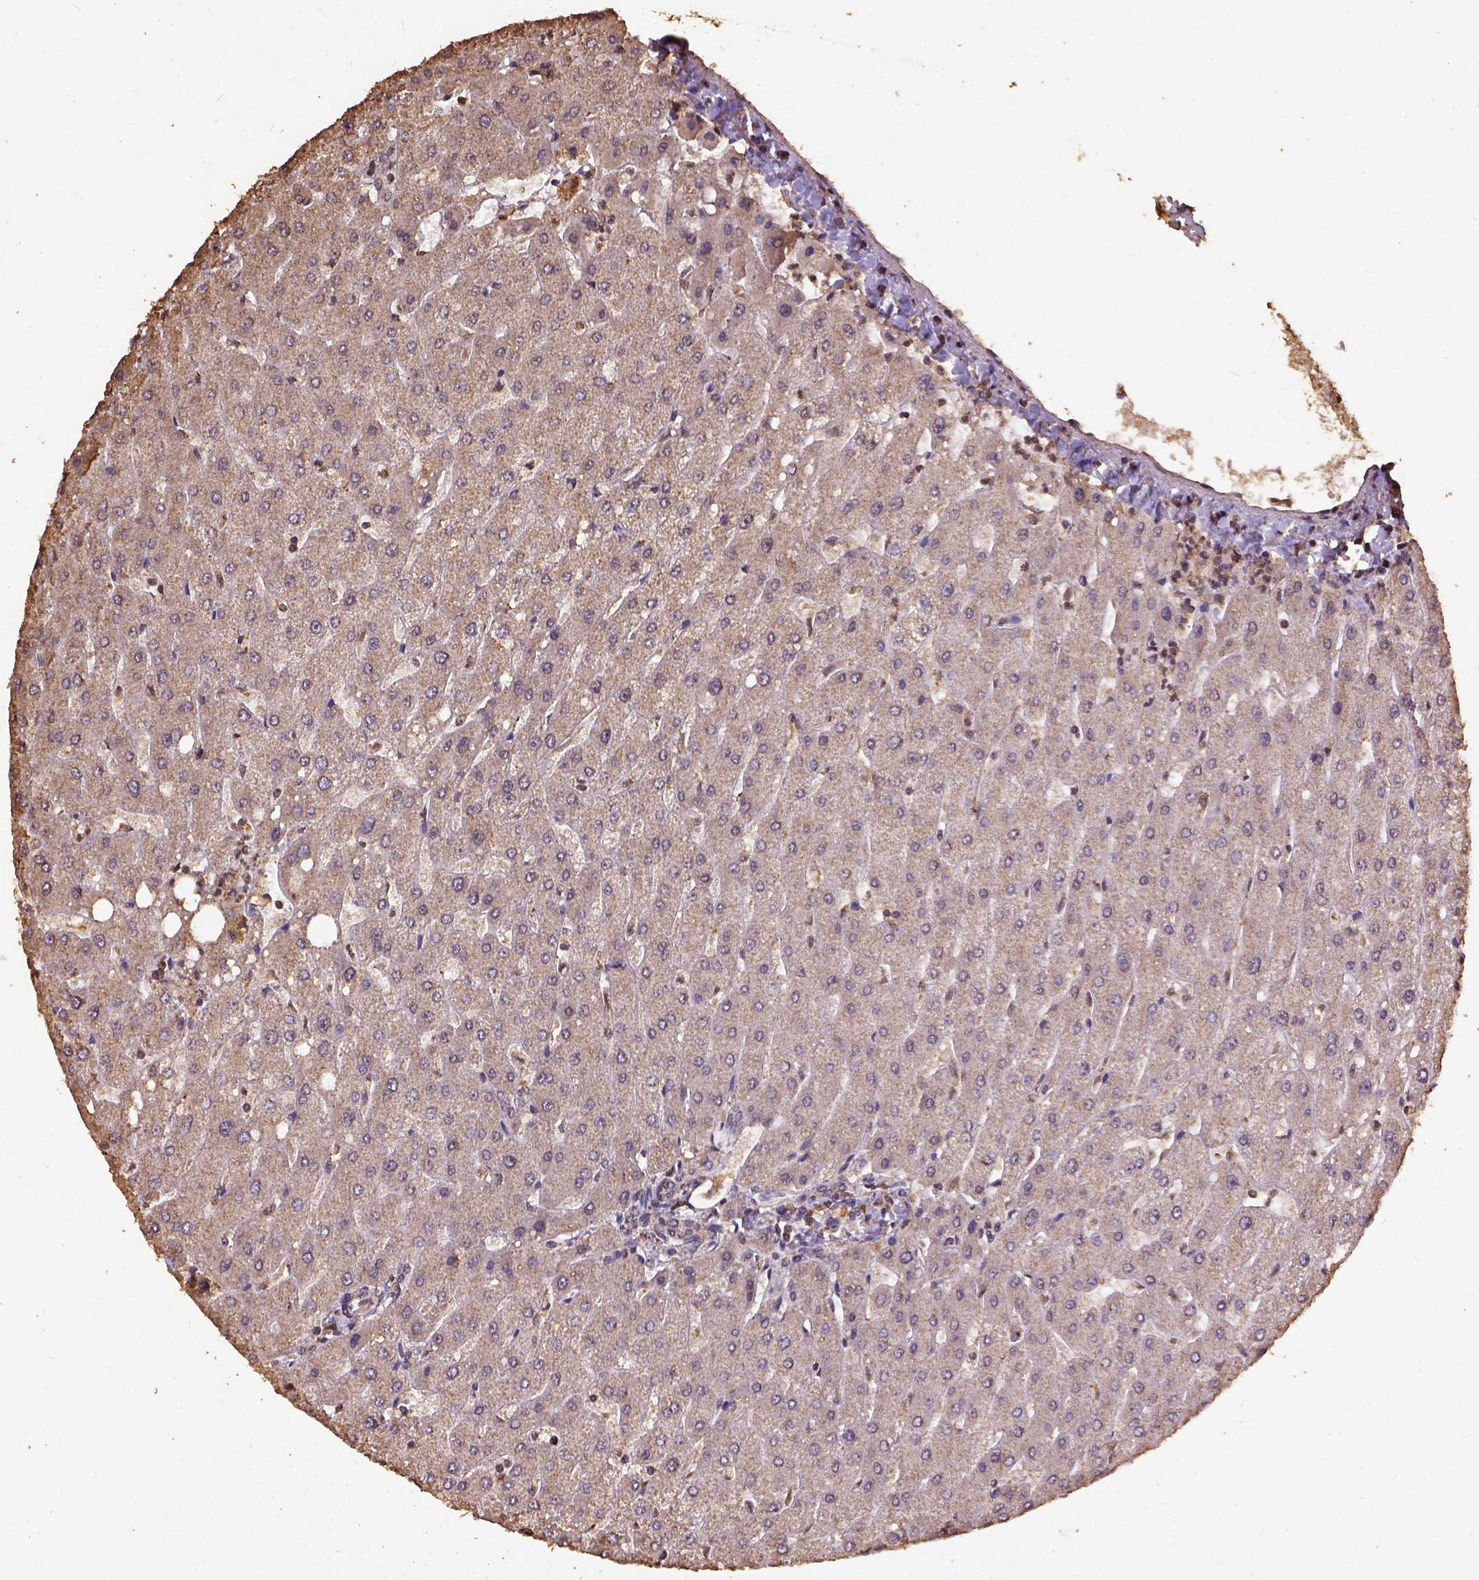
{"staining": {"intensity": "negative", "quantity": "none", "location": "none"}, "tissue": "liver", "cell_type": "Cholangiocytes", "image_type": "normal", "snomed": [{"axis": "morphology", "description": "Normal tissue, NOS"}, {"axis": "topography", "description": "Liver"}], "caption": "Protein analysis of benign liver exhibits no significant positivity in cholangiocytes. (DAB (3,3'-diaminobenzidine) IHC visualized using brightfield microscopy, high magnification).", "gene": "NACC1", "patient": {"sex": "male", "age": 67}}